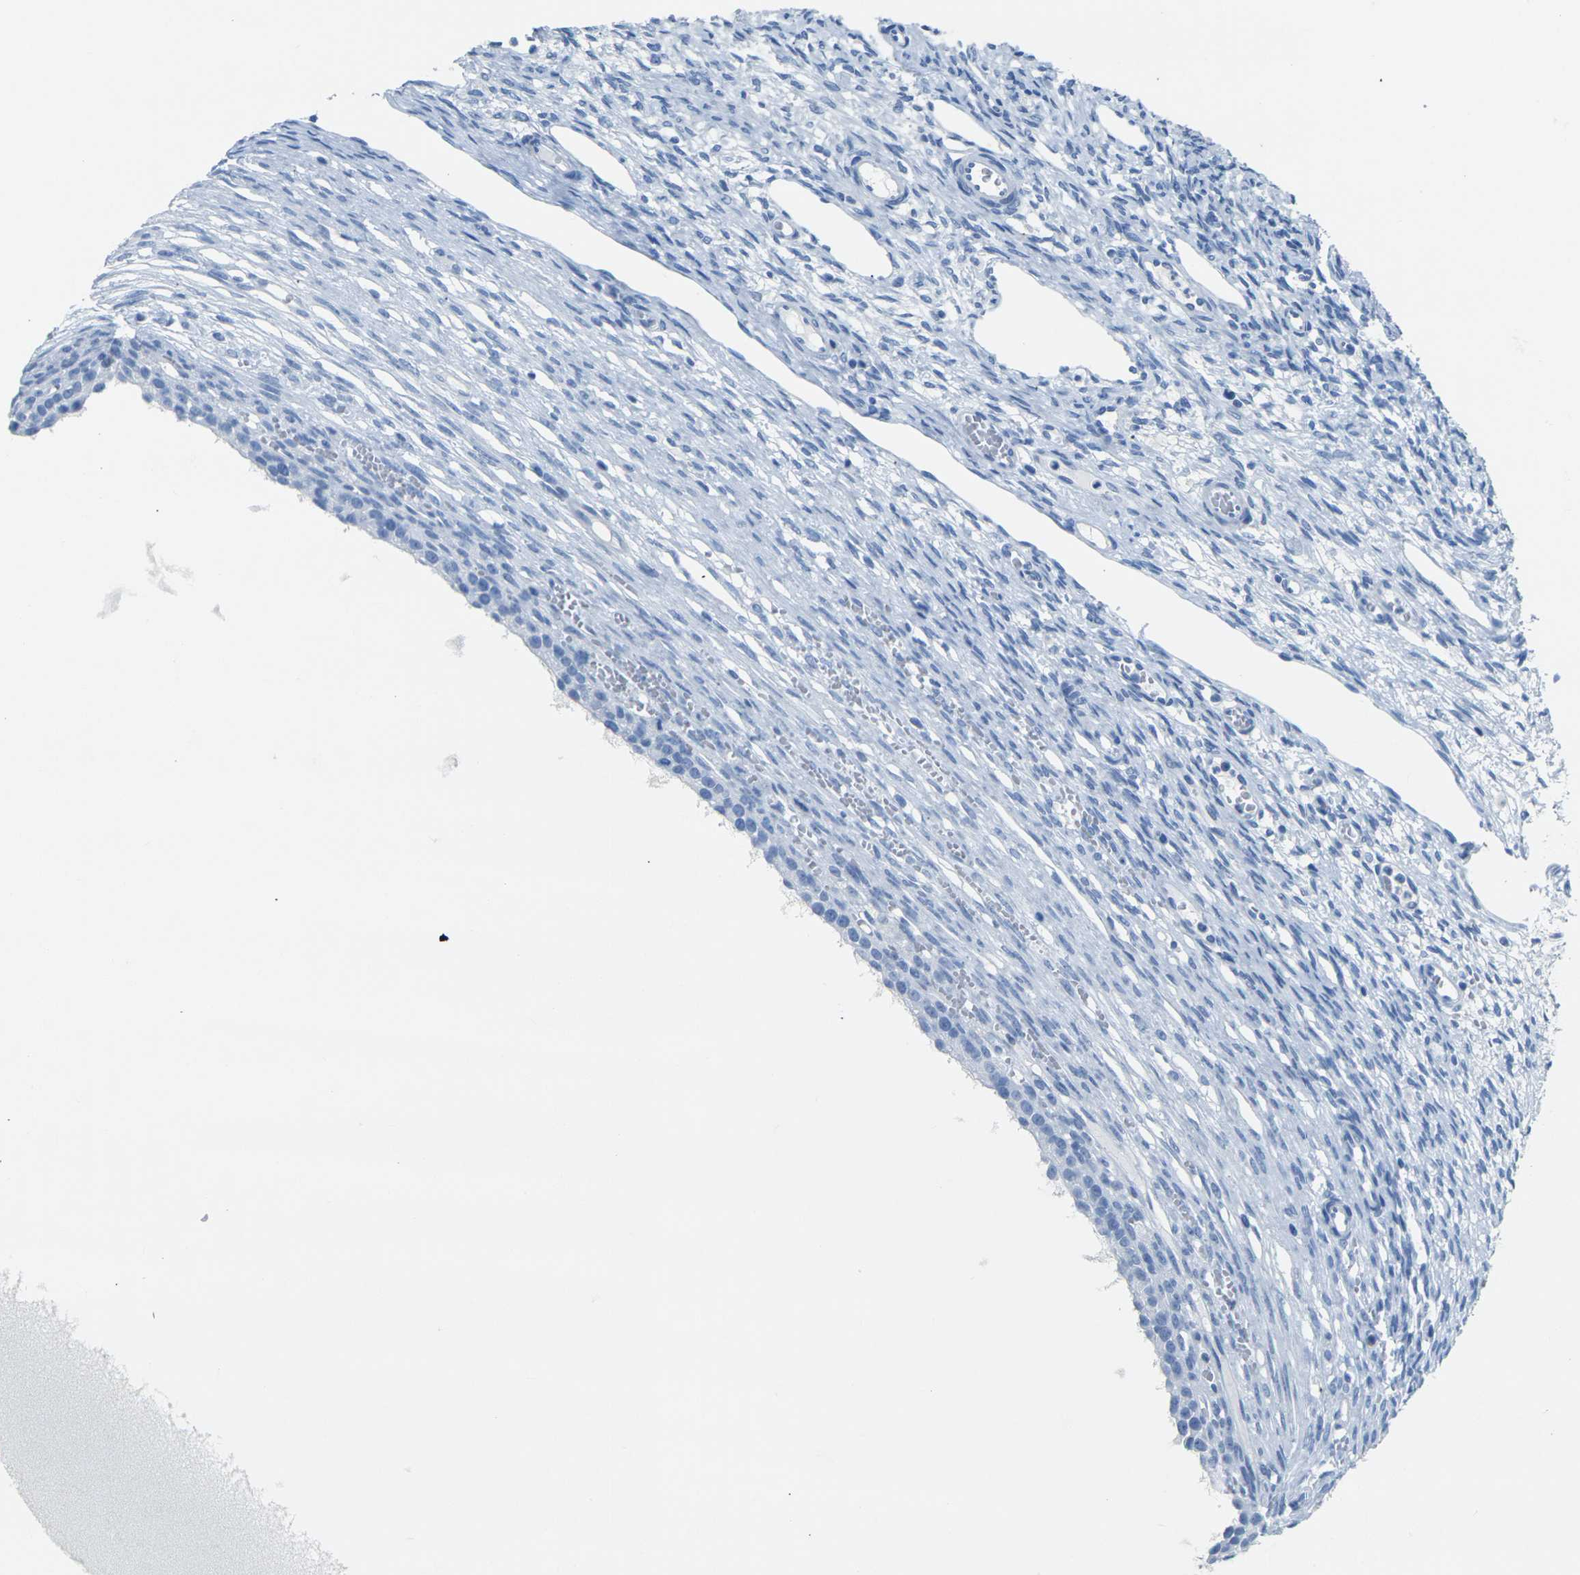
{"staining": {"intensity": "negative", "quantity": "none", "location": "none"}, "tissue": "ovary", "cell_type": "Follicle cells", "image_type": "normal", "snomed": [{"axis": "morphology", "description": "Normal tissue, NOS"}, {"axis": "topography", "description": "Ovary"}], "caption": "DAB immunohistochemical staining of normal human ovary displays no significant positivity in follicle cells. The staining was performed using DAB to visualize the protein expression in brown, while the nuclei were stained in blue with hematoxylin (Magnification: 20x).", "gene": "CLDN7", "patient": {"sex": "female", "age": 33}}